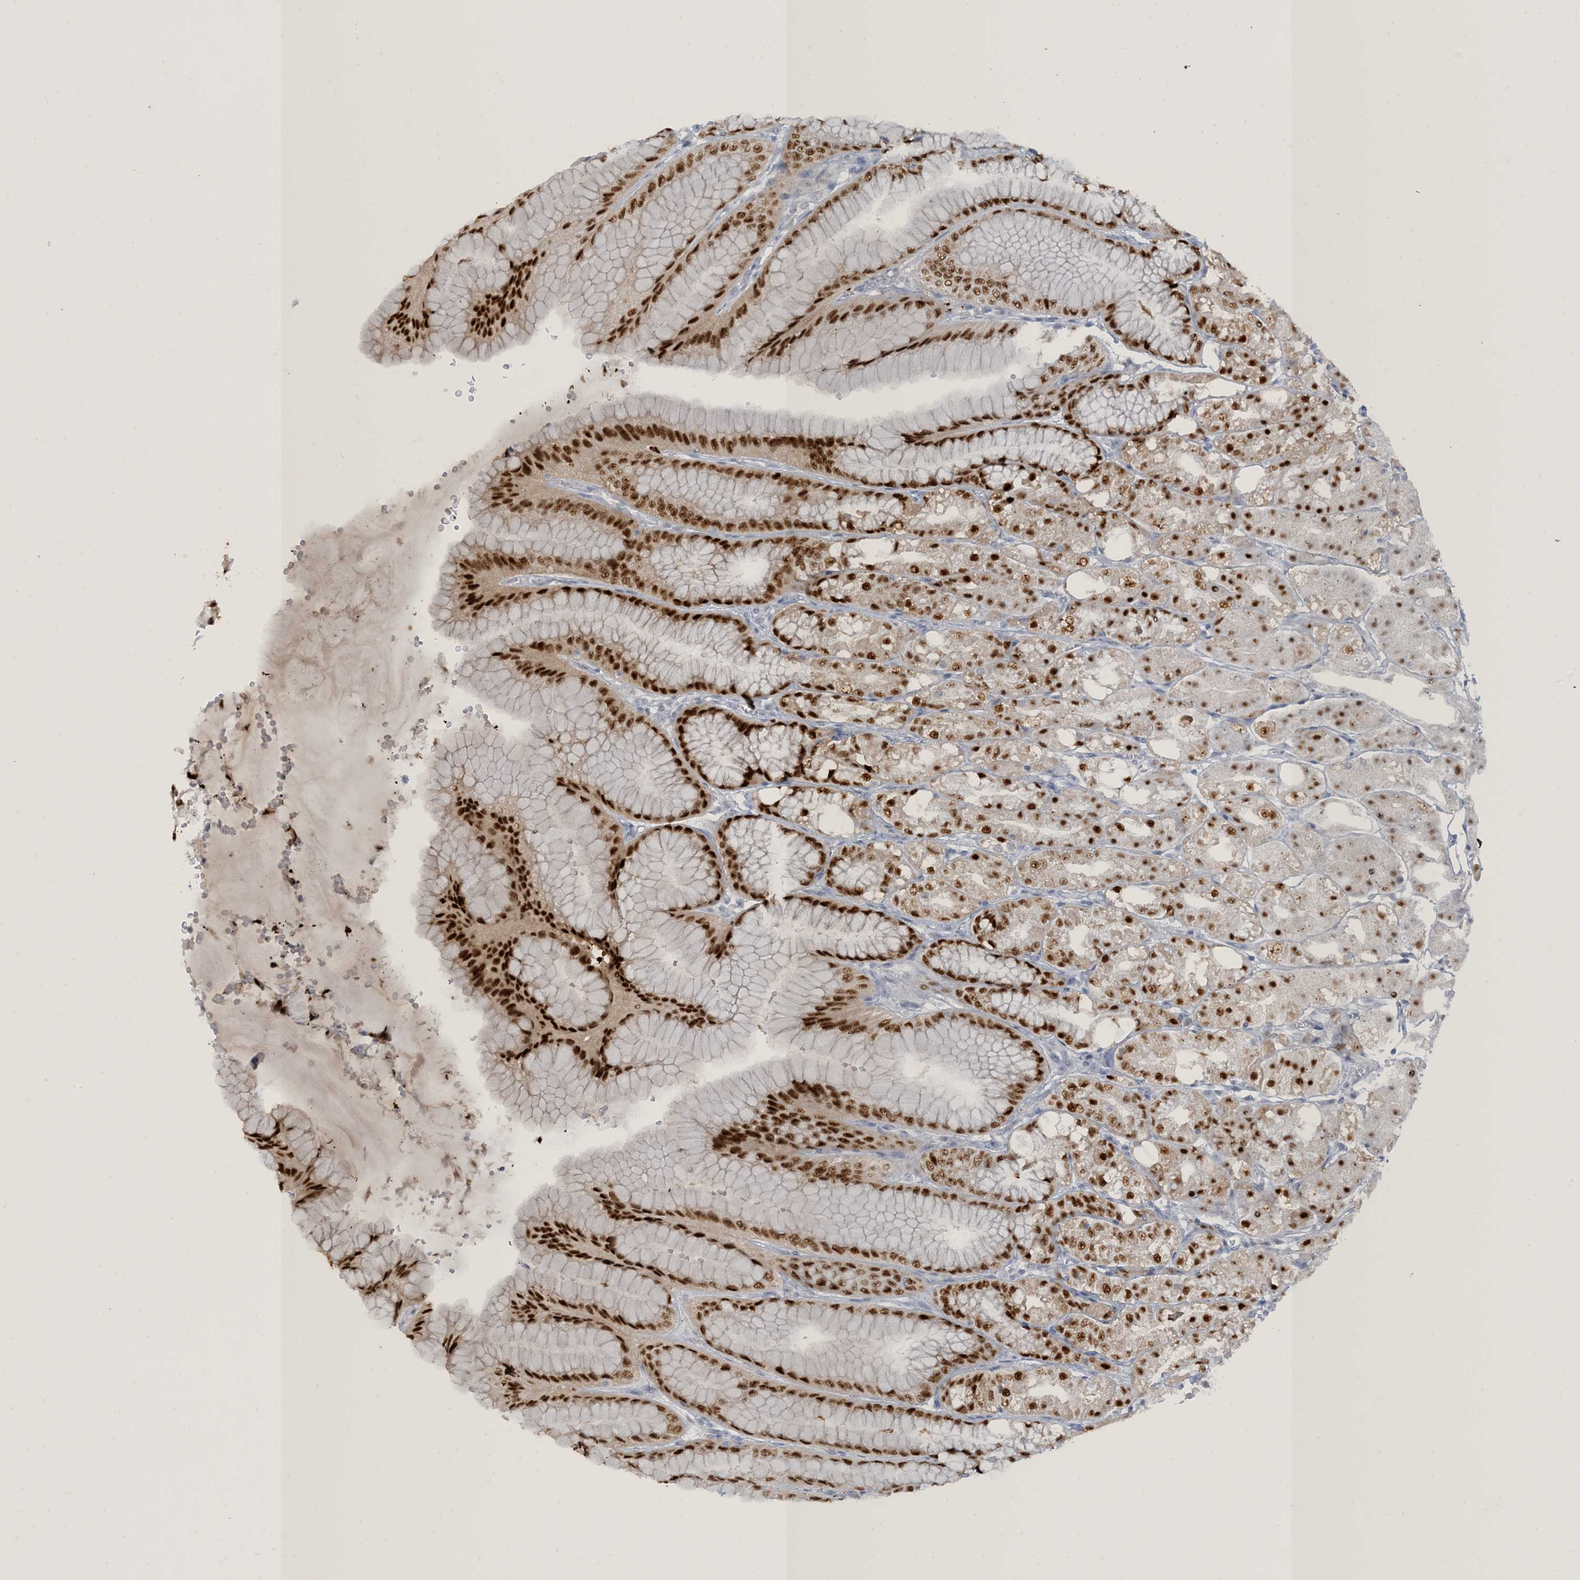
{"staining": {"intensity": "strong", "quantity": ">75%", "location": "nuclear"}, "tissue": "stomach", "cell_type": "Glandular cells", "image_type": "normal", "snomed": [{"axis": "morphology", "description": "Normal tissue, NOS"}, {"axis": "topography", "description": "Stomach, lower"}], "caption": "A histopathology image showing strong nuclear positivity in about >75% of glandular cells in unremarkable stomach, as visualized by brown immunohistochemical staining.", "gene": "ZNF674", "patient": {"sex": "male", "age": 71}}